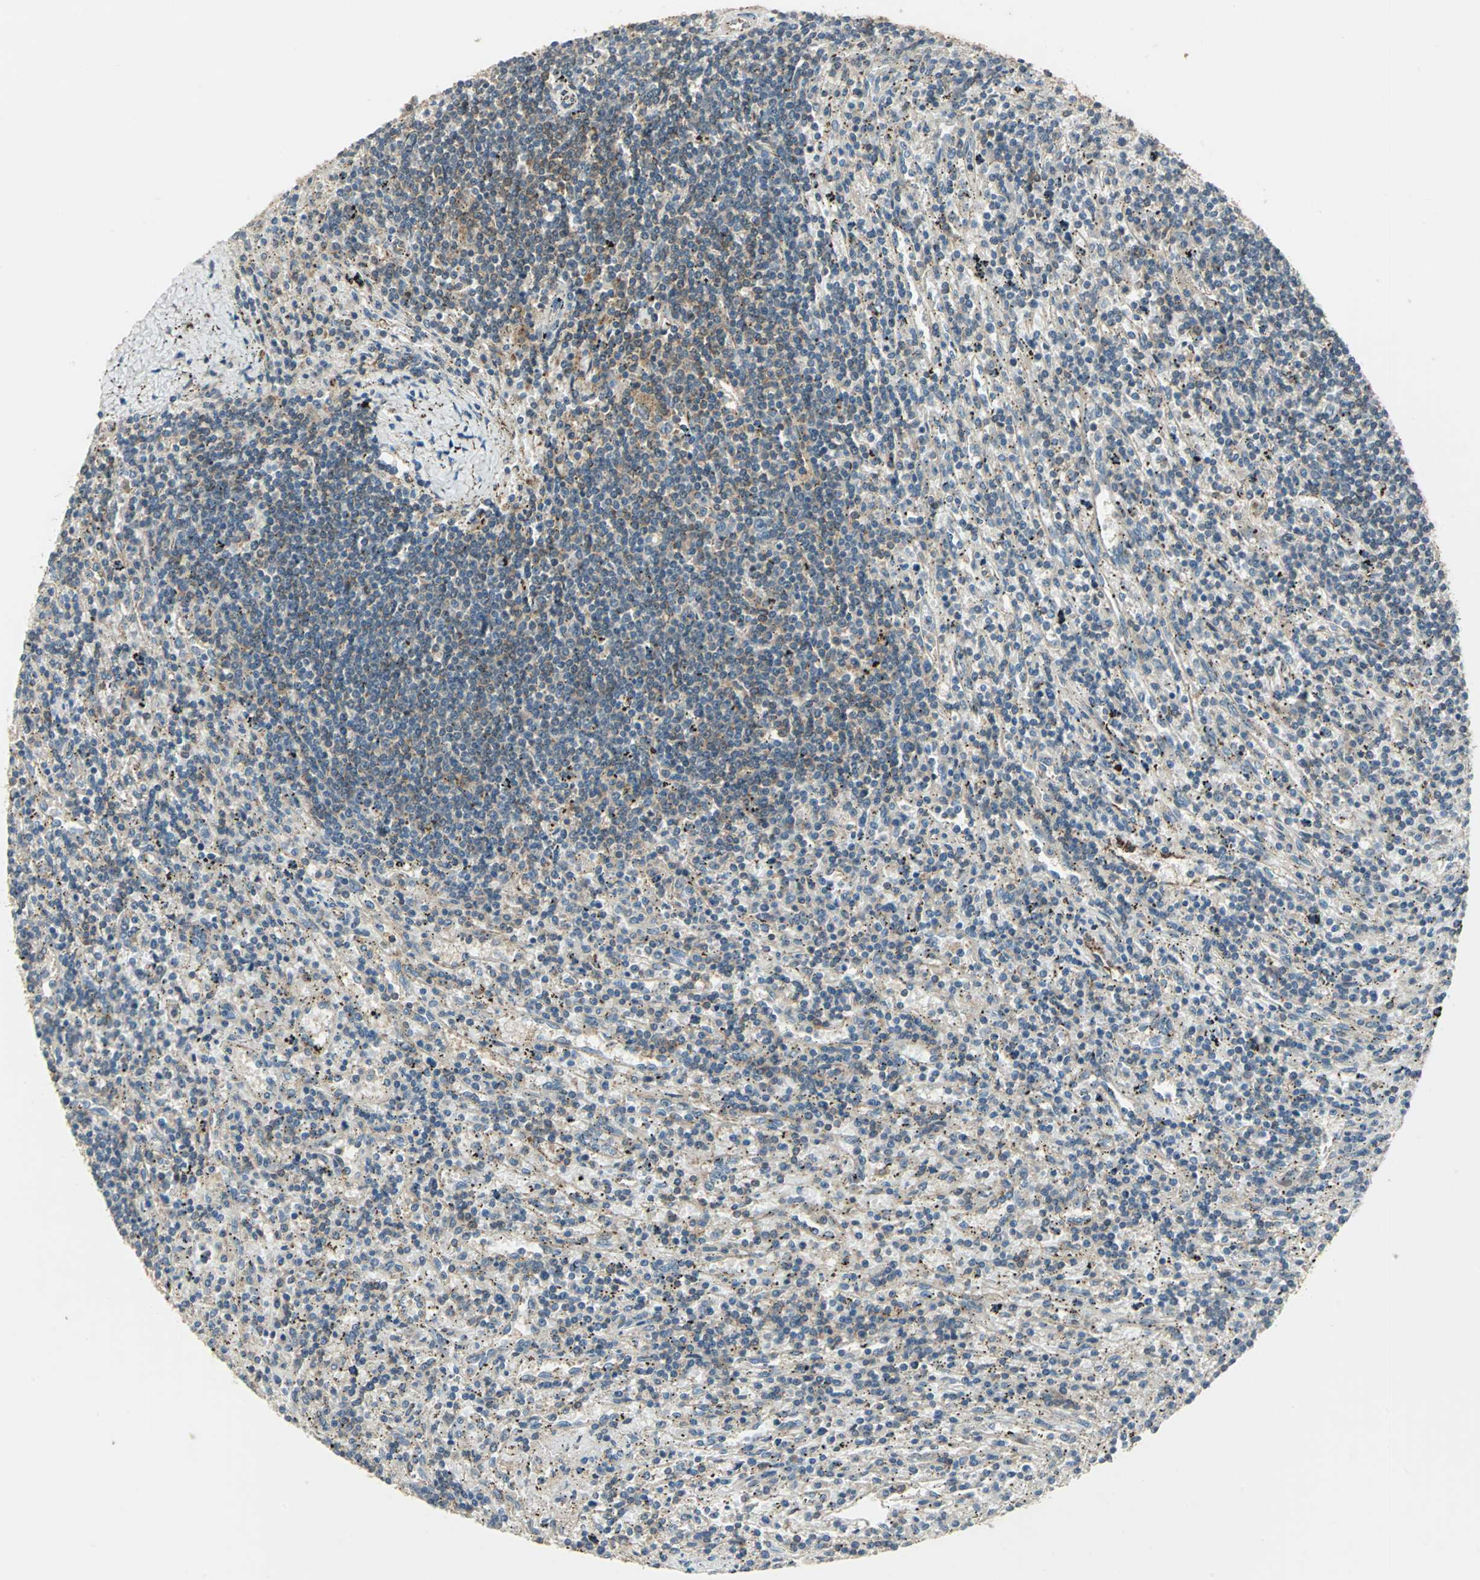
{"staining": {"intensity": "moderate", "quantity": "<25%", "location": "cytoplasmic/membranous"}, "tissue": "lymphoma", "cell_type": "Tumor cells", "image_type": "cancer", "snomed": [{"axis": "morphology", "description": "Malignant lymphoma, non-Hodgkin's type, Low grade"}, {"axis": "topography", "description": "Spleen"}], "caption": "Human lymphoma stained for a protein (brown) displays moderate cytoplasmic/membranous positive staining in about <25% of tumor cells.", "gene": "RAPGEF1", "patient": {"sex": "male", "age": 76}}